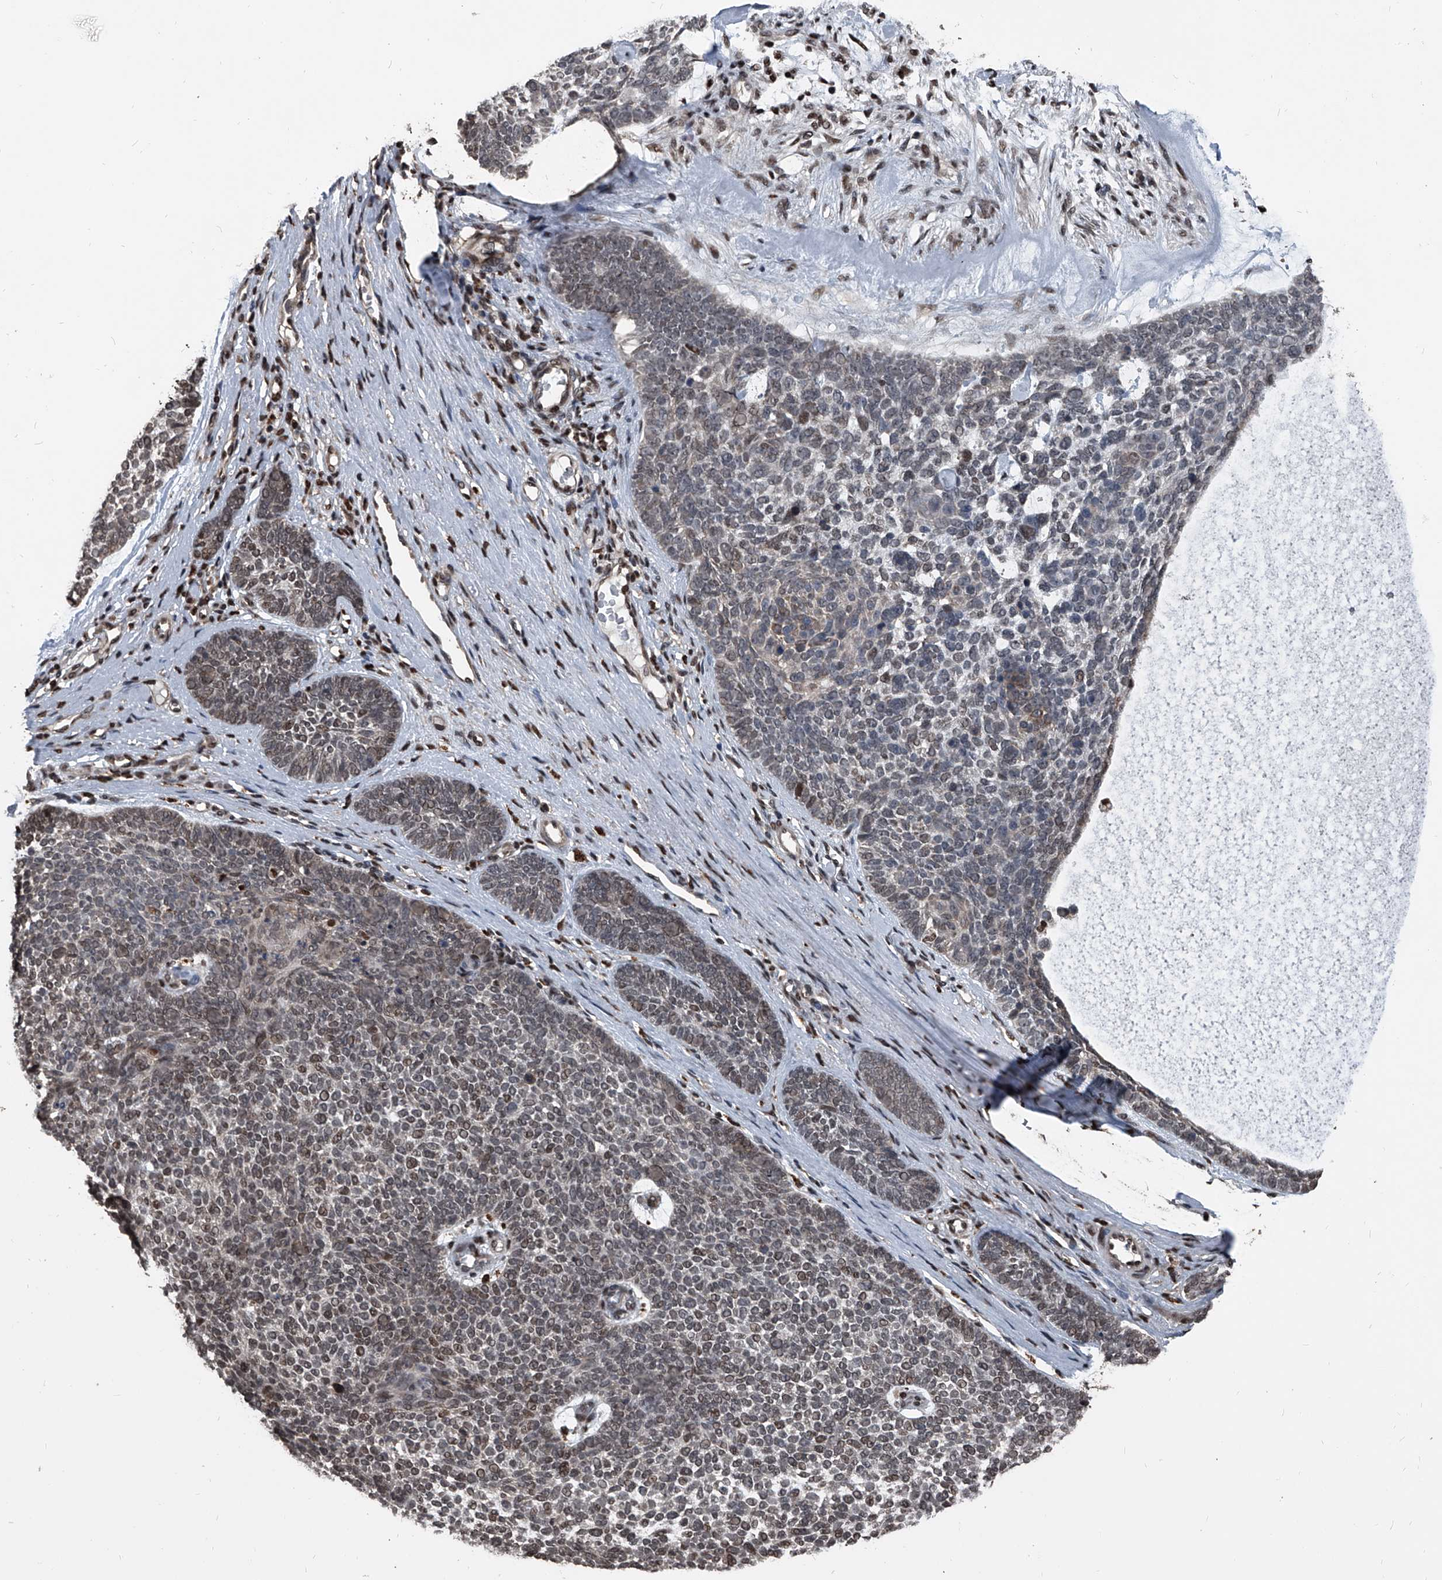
{"staining": {"intensity": "weak", "quantity": "25%-75%", "location": "nuclear"}, "tissue": "skin cancer", "cell_type": "Tumor cells", "image_type": "cancer", "snomed": [{"axis": "morphology", "description": "Basal cell carcinoma"}, {"axis": "topography", "description": "Skin"}], "caption": "Weak nuclear expression for a protein is appreciated in approximately 25%-75% of tumor cells of skin cancer using immunohistochemistry (IHC).", "gene": "FKBP5", "patient": {"sex": "female", "age": 81}}